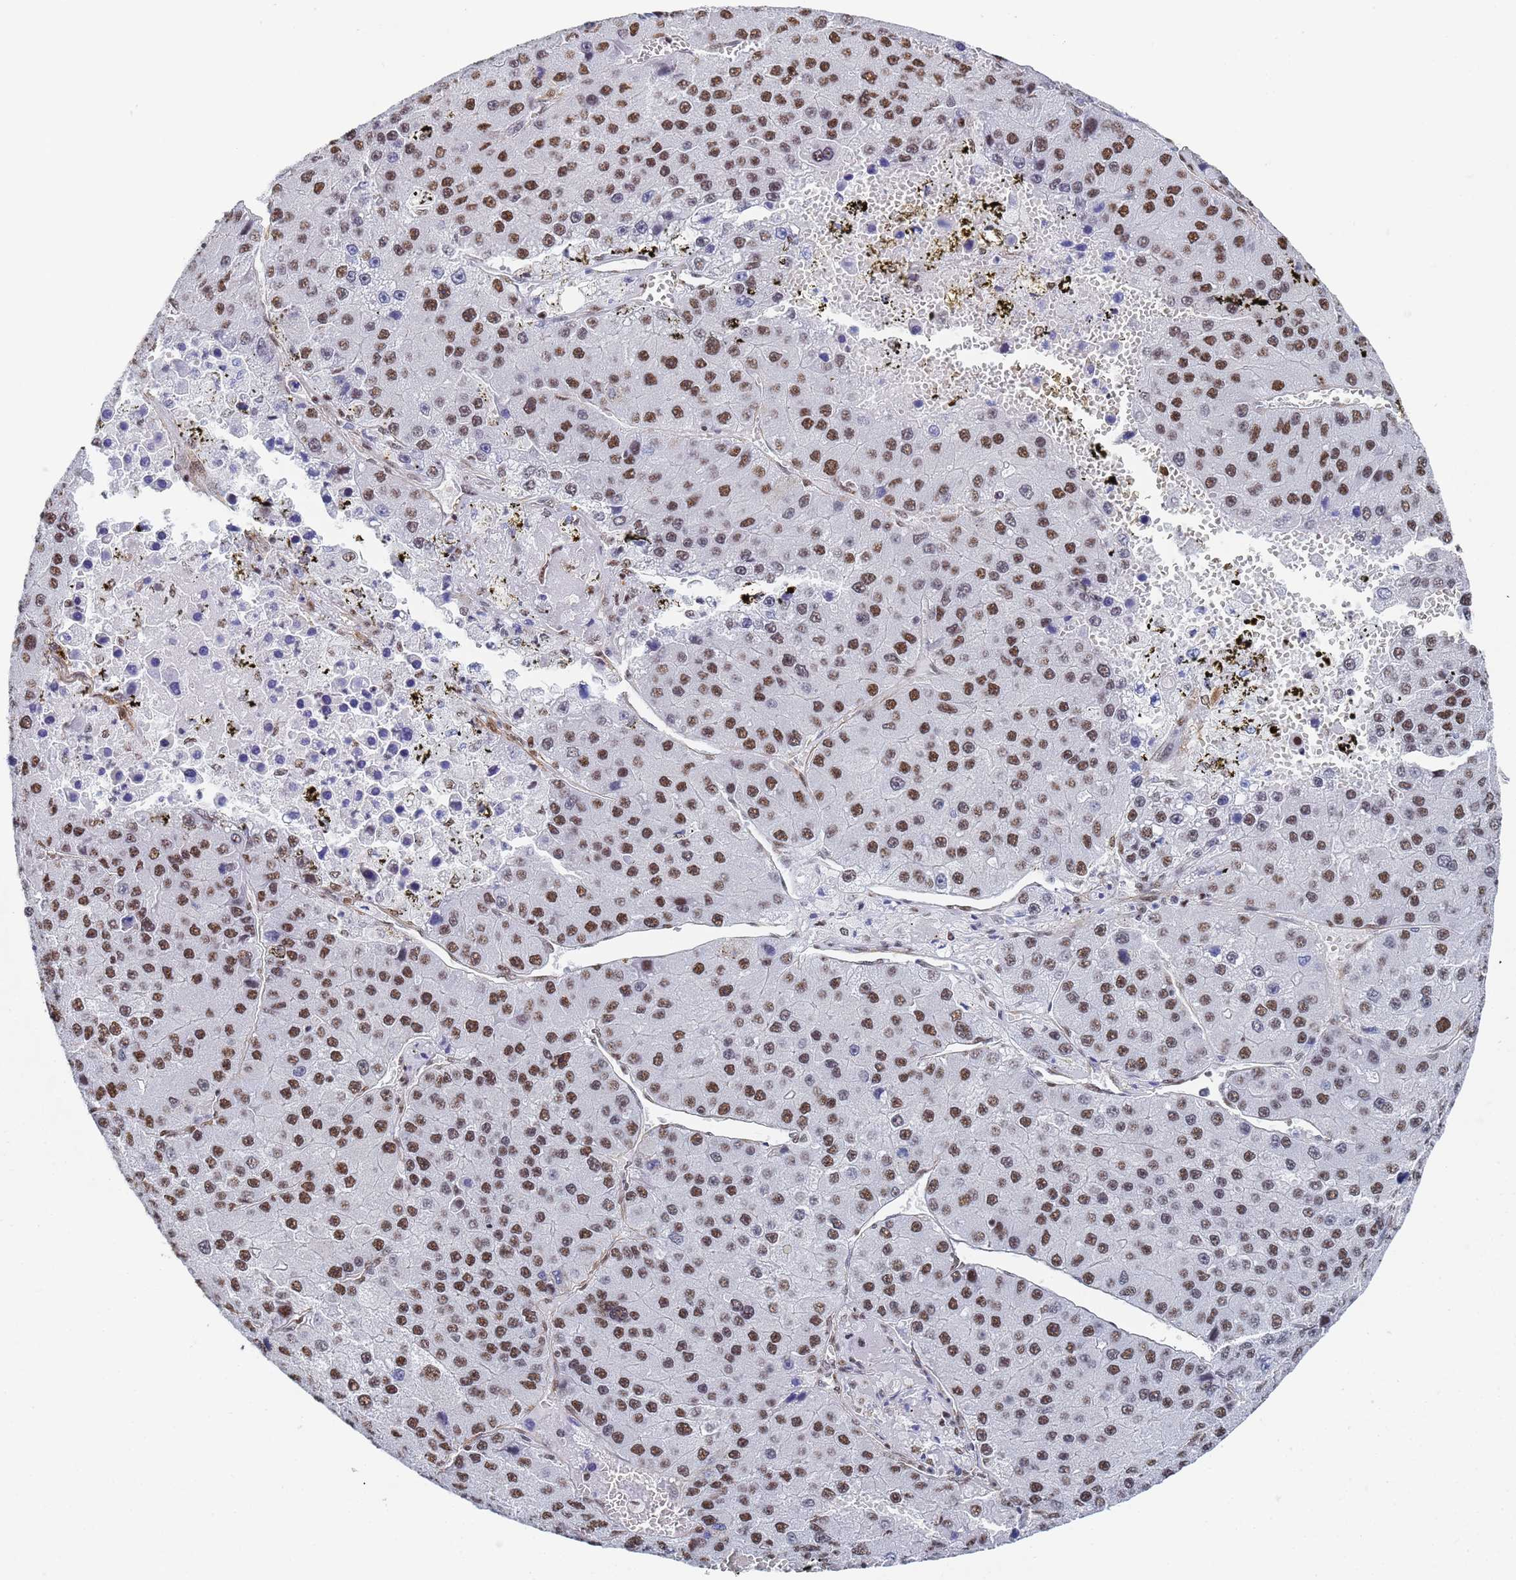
{"staining": {"intensity": "strong", "quantity": ">75%", "location": "nuclear"}, "tissue": "liver cancer", "cell_type": "Tumor cells", "image_type": "cancer", "snomed": [{"axis": "morphology", "description": "Carcinoma, Hepatocellular, NOS"}, {"axis": "topography", "description": "Liver"}], "caption": "High-magnification brightfield microscopy of liver cancer stained with DAB (brown) and counterstained with hematoxylin (blue). tumor cells exhibit strong nuclear positivity is seen in approximately>75% of cells.", "gene": "PRRT4", "patient": {"sex": "female", "age": 73}}